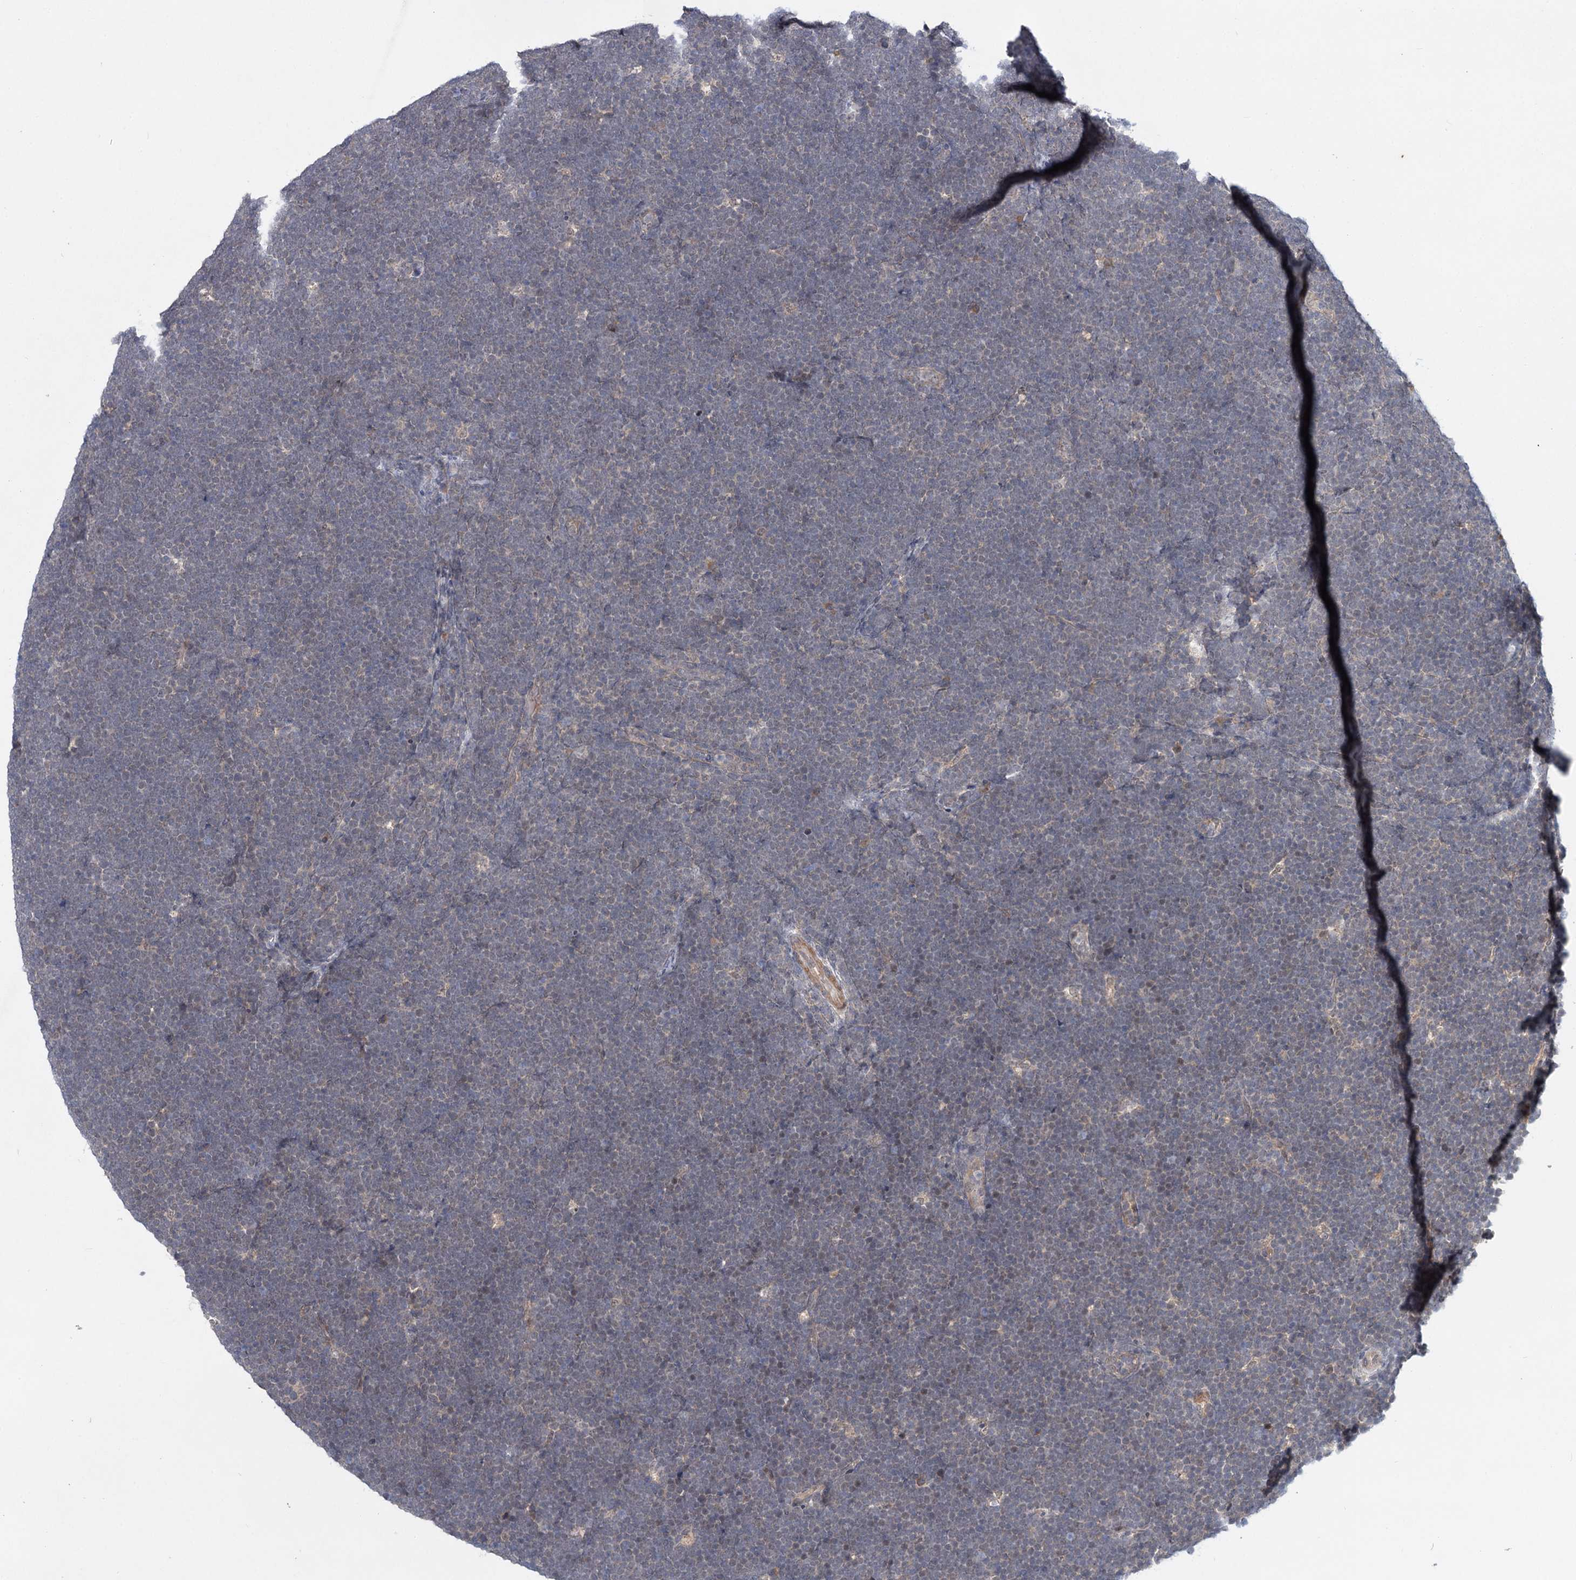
{"staining": {"intensity": "negative", "quantity": "none", "location": "none"}, "tissue": "lymphoma", "cell_type": "Tumor cells", "image_type": "cancer", "snomed": [{"axis": "morphology", "description": "Malignant lymphoma, non-Hodgkin's type, High grade"}, {"axis": "topography", "description": "Lymph node"}], "caption": "Lymphoma was stained to show a protein in brown. There is no significant expression in tumor cells.", "gene": "AP3B1", "patient": {"sex": "male", "age": 13}}